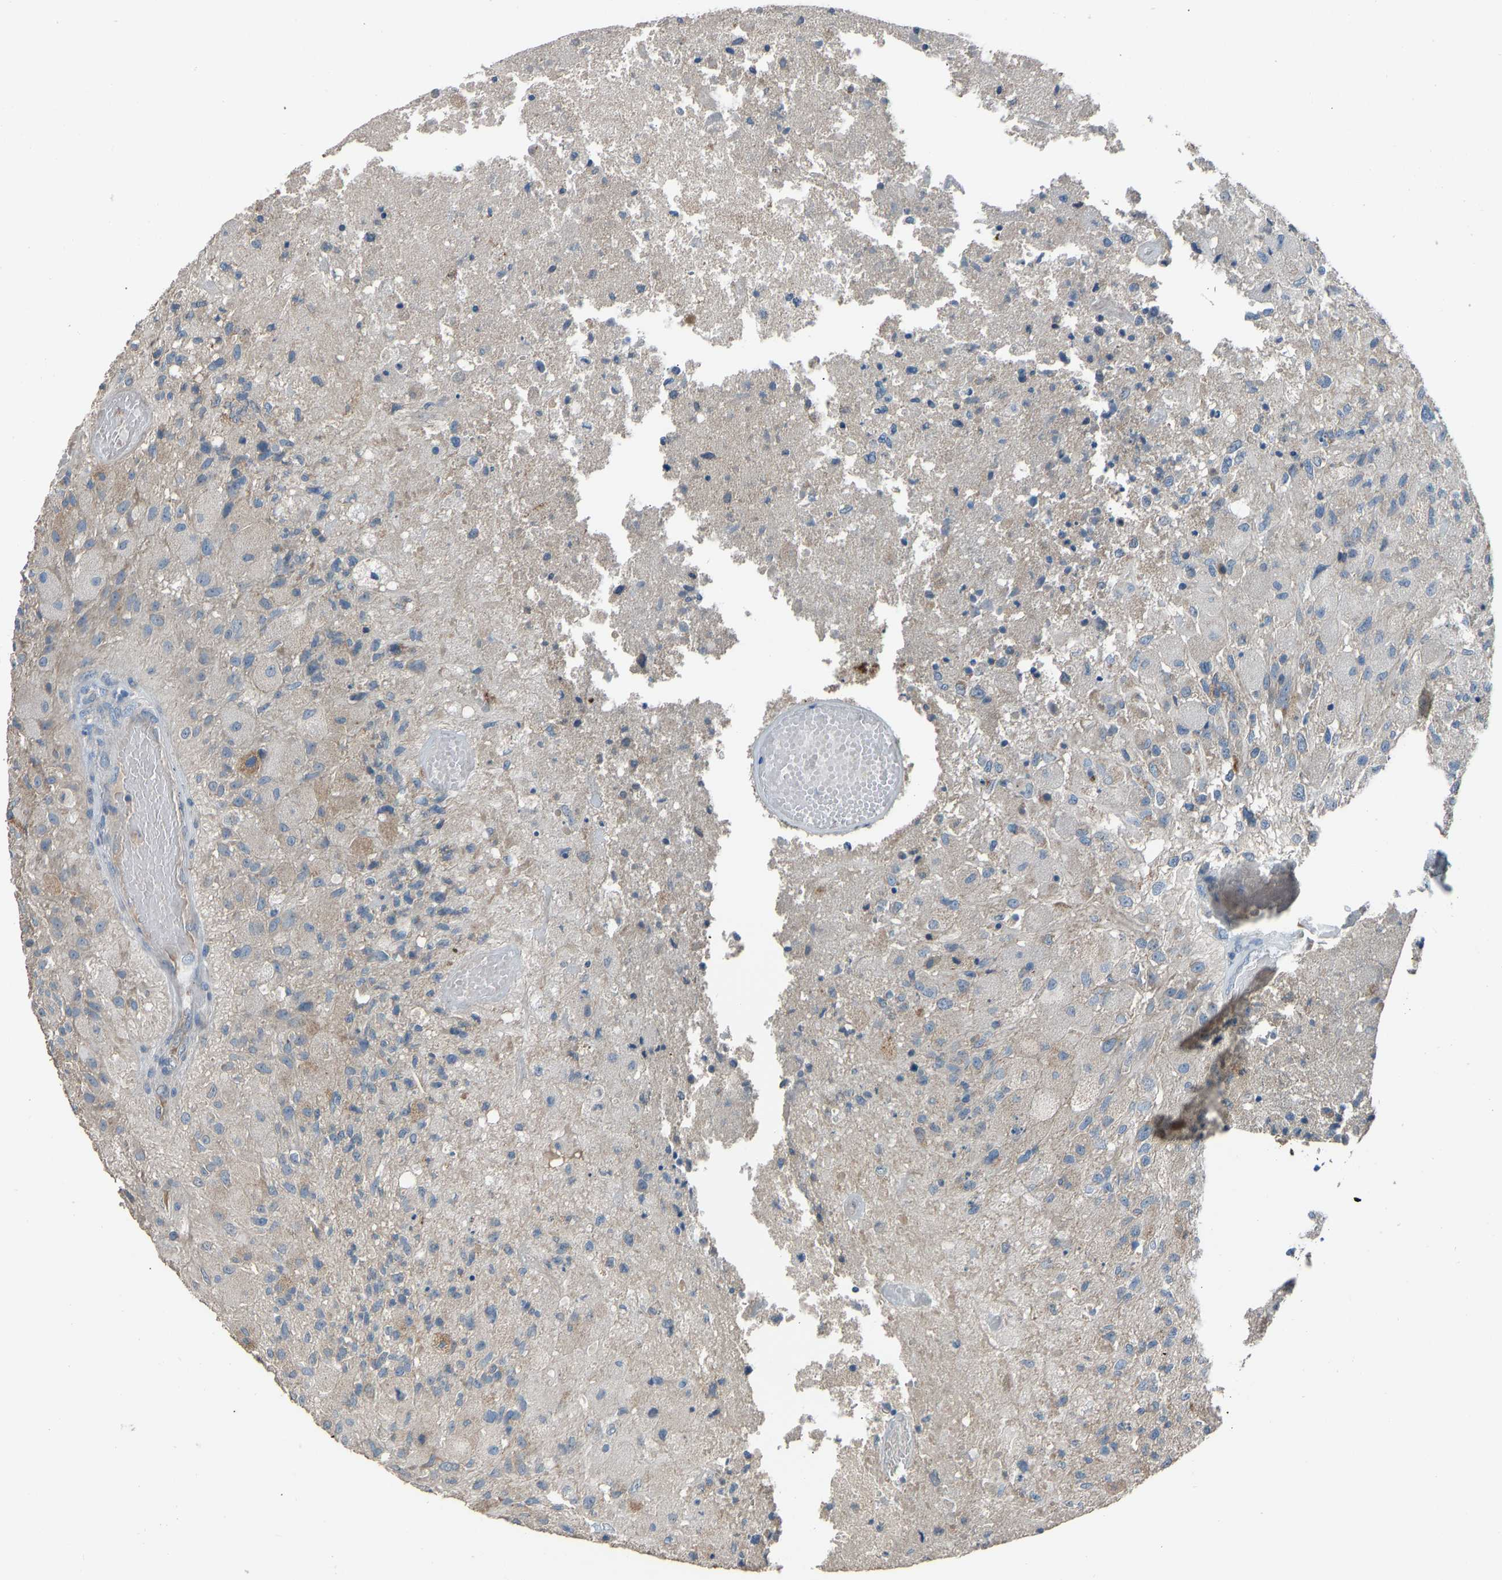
{"staining": {"intensity": "moderate", "quantity": "<25%", "location": "cytoplasmic/membranous"}, "tissue": "glioma", "cell_type": "Tumor cells", "image_type": "cancer", "snomed": [{"axis": "morphology", "description": "Normal tissue, NOS"}, {"axis": "morphology", "description": "Glioma, malignant, High grade"}, {"axis": "topography", "description": "Cerebral cortex"}], "caption": "A micrograph of human glioma stained for a protein demonstrates moderate cytoplasmic/membranous brown staining in tumor cells.", "gene": "TGFBR3", "patient": {"sex": "male", "age": 77}}